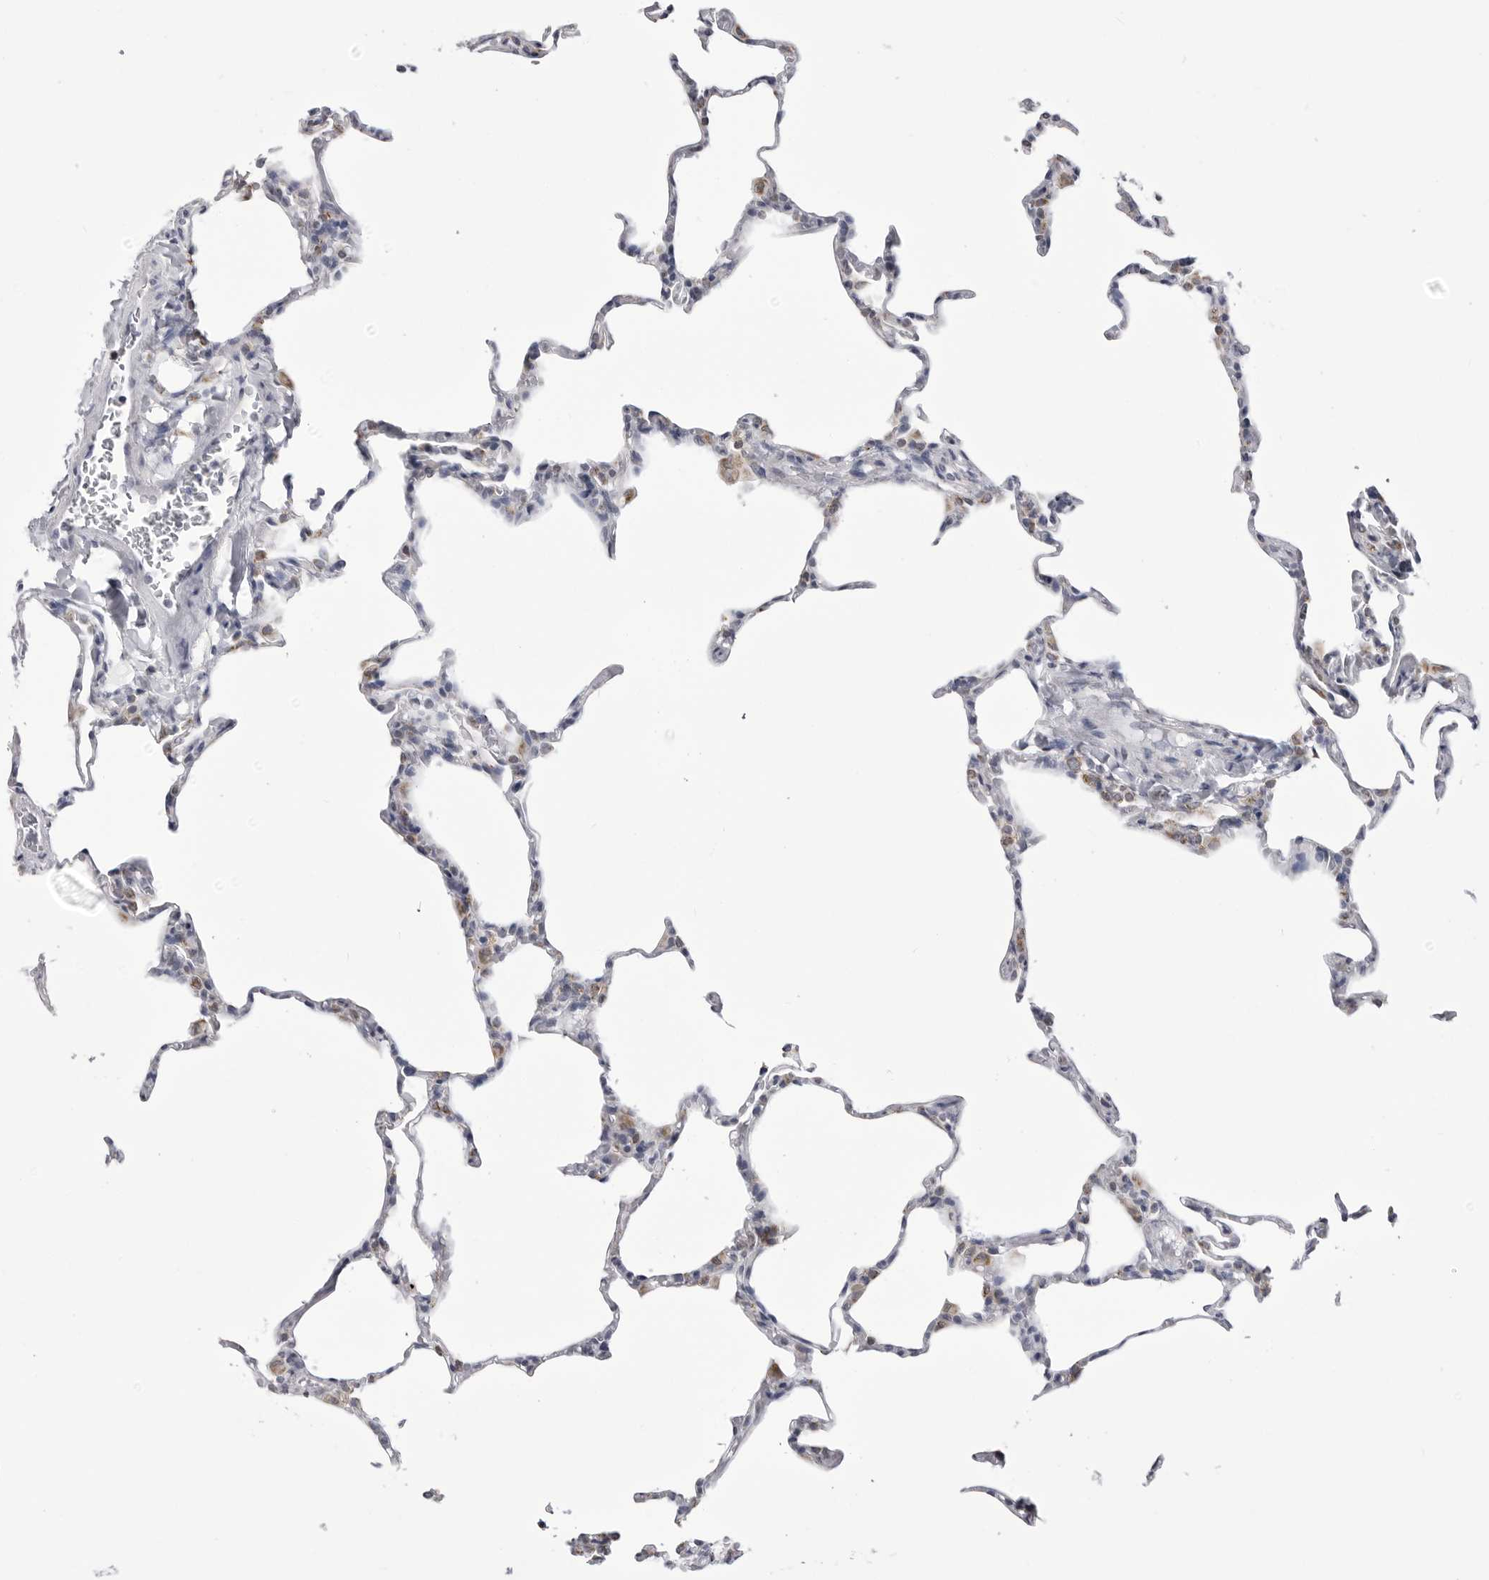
{"staining": {"intensity": "negative", "quantity": "none", "location": "none"}, "tissue": "lung", "cell_type": "Alveolar cells", "image_type": "normal", "snomed": [{"axis": "morphology", "description": "Normal tissue, NOS"}, {"axis": "topography", "description": "Lung"}], "caption": "This image is of normal lung stained with immunohistochemistry to label a protein in brown with the nuclei are counter-stained blue. There is no positivity in alveolar cells. (Immunohistochemistry (ihc), brightfield microscopy, high magnification).", "gene": "FH", "patient": {"sex": "male", "age": 20}}